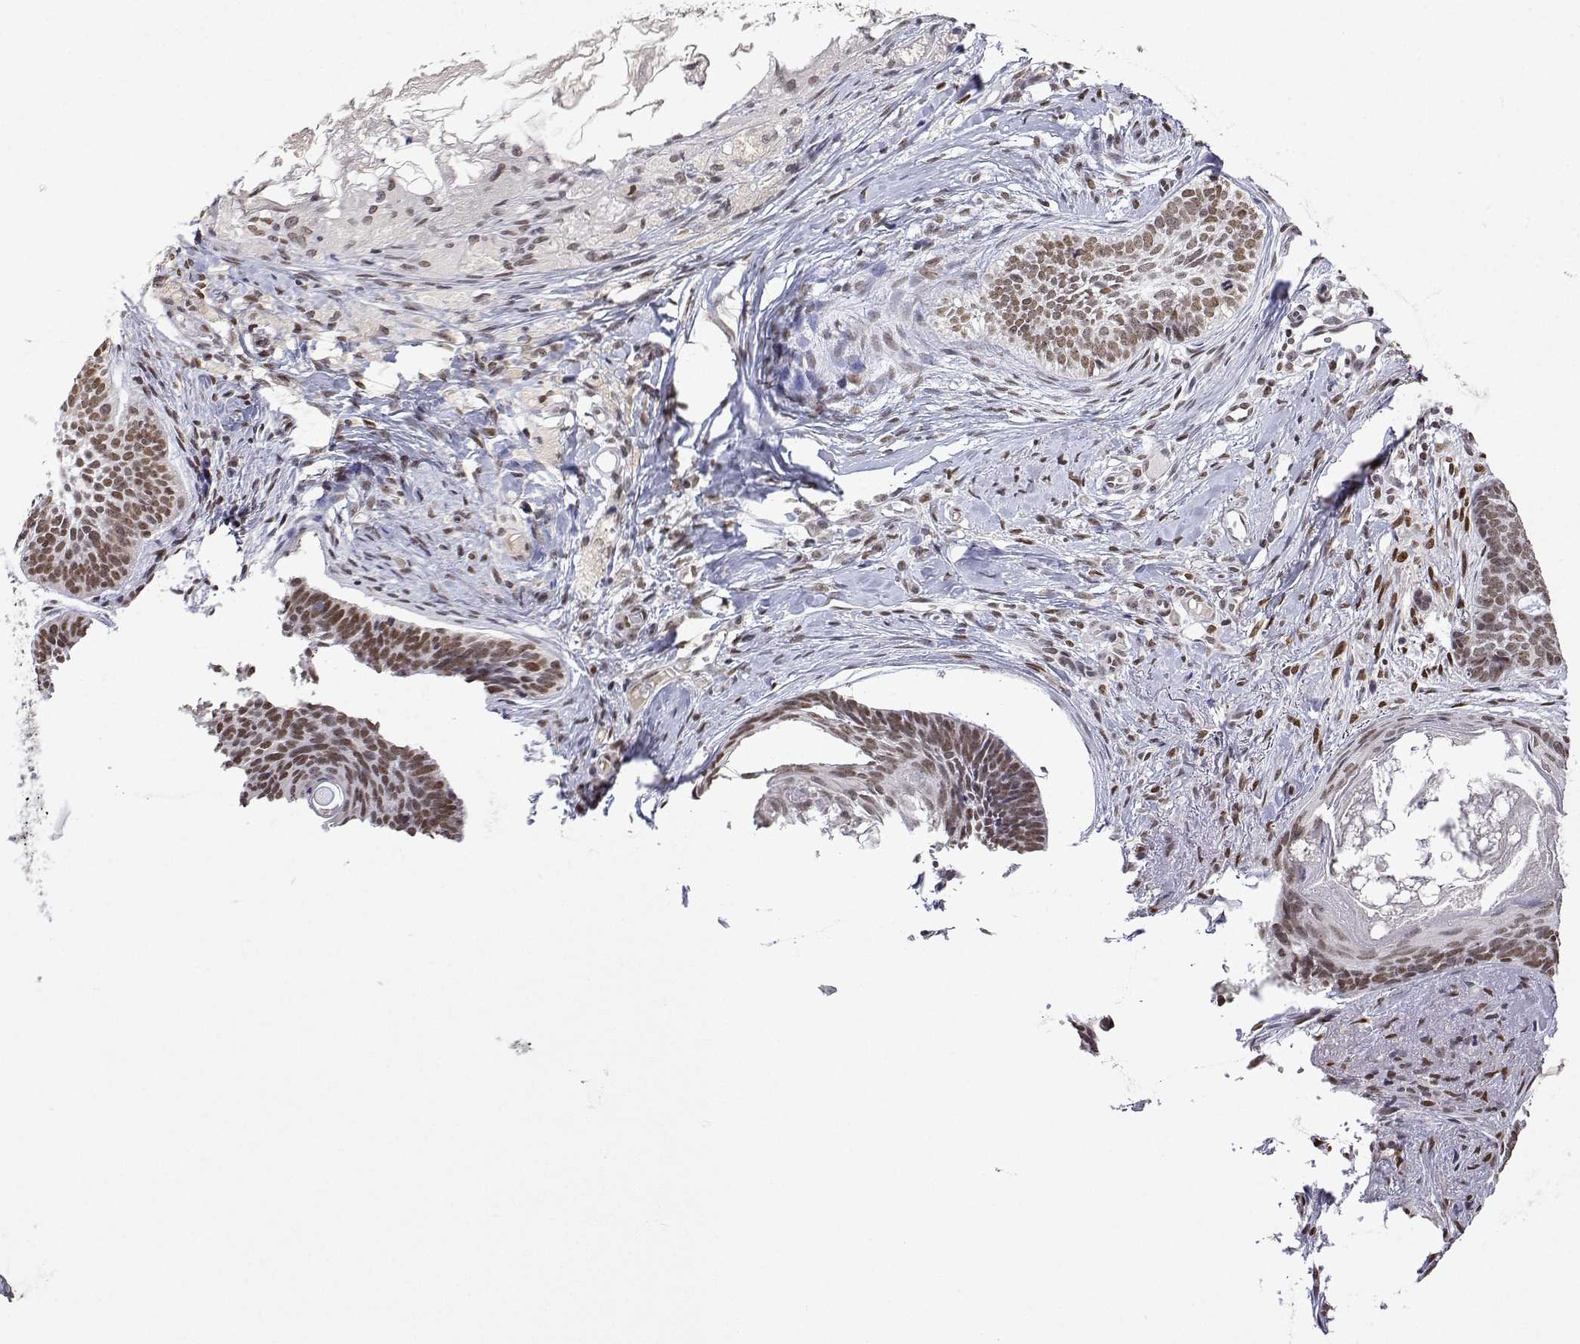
{"staining": {"intensity": "moderate", "quantity": ">75%", "location": "nuclear"}, "tissue": "skin cancer", "cell_type": "Tumor cells", "image_type": "cancer", "snomed": [{"axis": "morphology", "description": "Basal cell carcinoma"}, {"axis": "topography", "description": "Skin"}], "caption": "Skin basal cell carcinoma tissue demonstrates moderate nuclear positivity in approximately >75% of tumor cells The staining was performed using DAB (3,3'-diaminobenzidine), with brown indicating positive protein expression. Nuclei are stained blue with hematoxylin.", "gene": "XPC", "patient": {"sex": "female", "age": 74}}